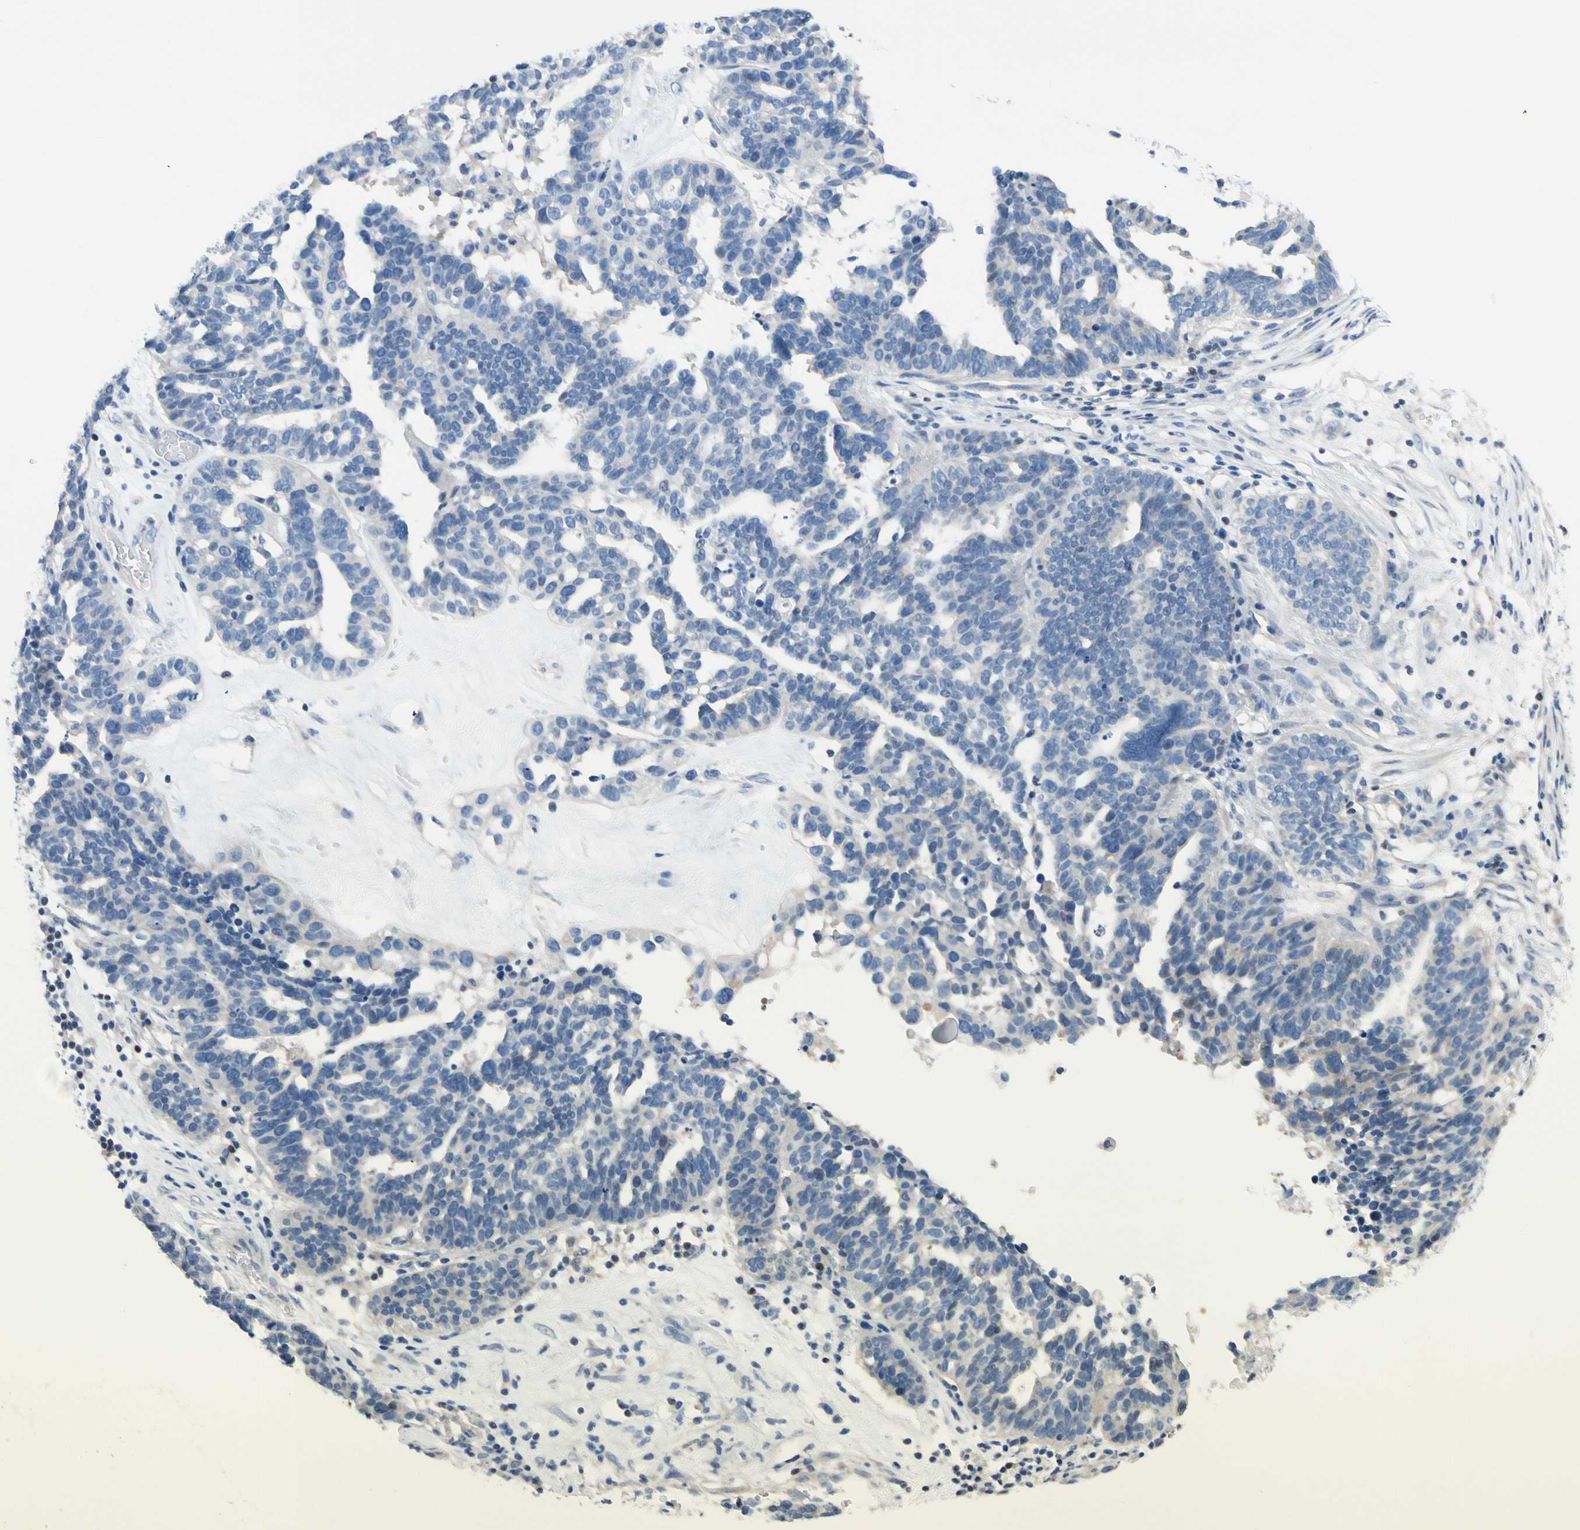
{"staining": {"intensity": "negative", "quantity": "none", "location": "none"}, "tissue": "ovarian cancer", "cell_type": "Tumor cells", "image_type": "cancer", "snomed": [{"axis": "morphology", "description": "Cystadenocarcinoma, serous, NOS"}, {"axis": "topography", "description": "Ovary"}], "caption": "Tumor cells are negative for brown protein staining in serous cystadenocarcinoma (ovarian).", "gene": "ZNF132", "patient": {"sex": "female", "age": 59}}